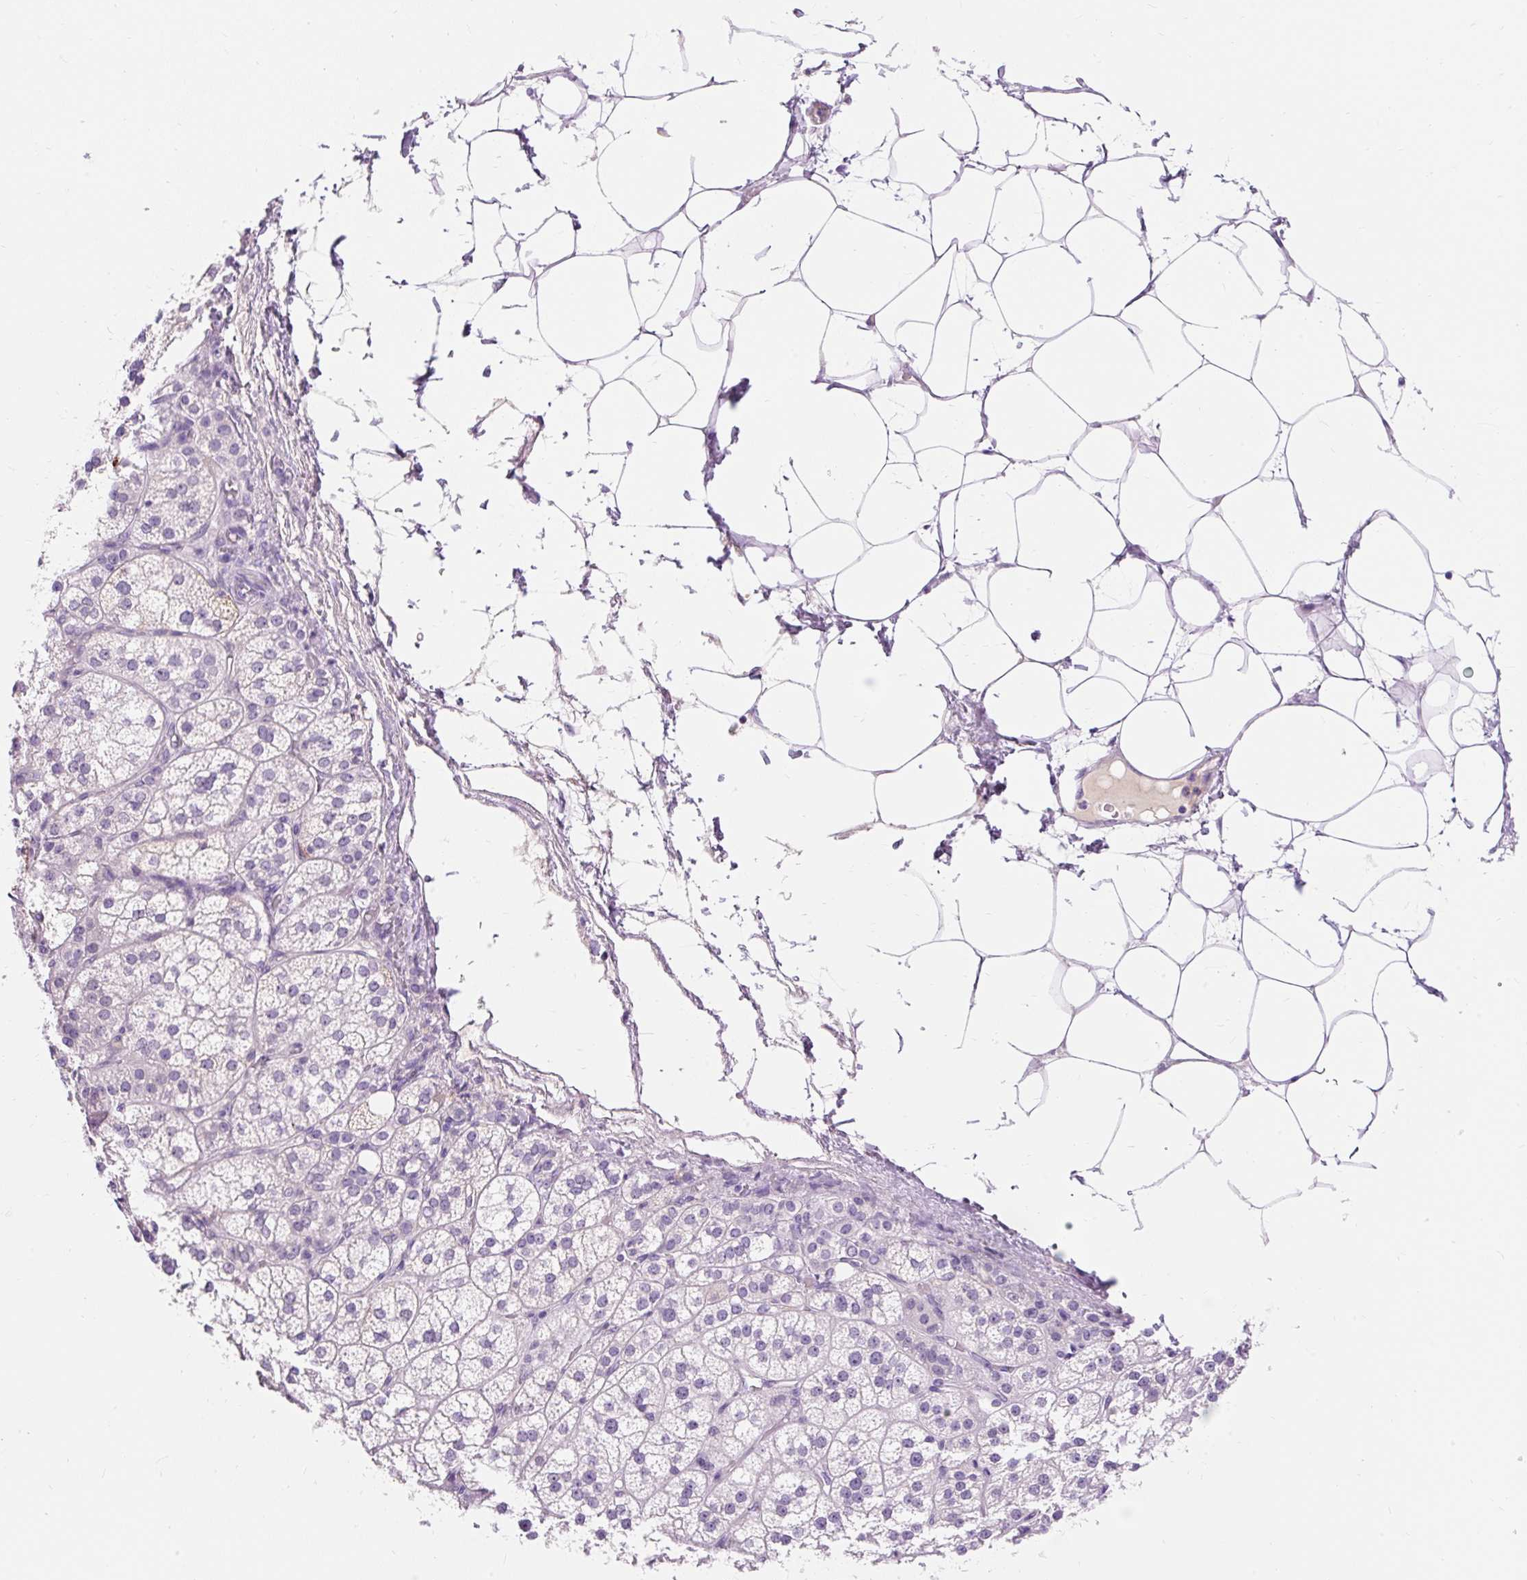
{"staining": {"intensity": "negative", "quantity": "none", "location": "none"}, "tissue": "adrenal gland", "cell_type": "Glandular cells", "image_type": "normal", "snomed": [{"axis": "morphology", "description": "Normal tissue, NOS"}, {"axis": "topography", "description": "Adrenal gland"}], "caption": "Immunohistochemistry (IHC) micrograph of benign adrenal gland: human adrenal gland stained with DAB (3,3'-diaminobenzidine) reveals no significant protein staining in glandular cells.", "gene": "TMEM150C", "patient": {"sex": "female", "age": 60}}